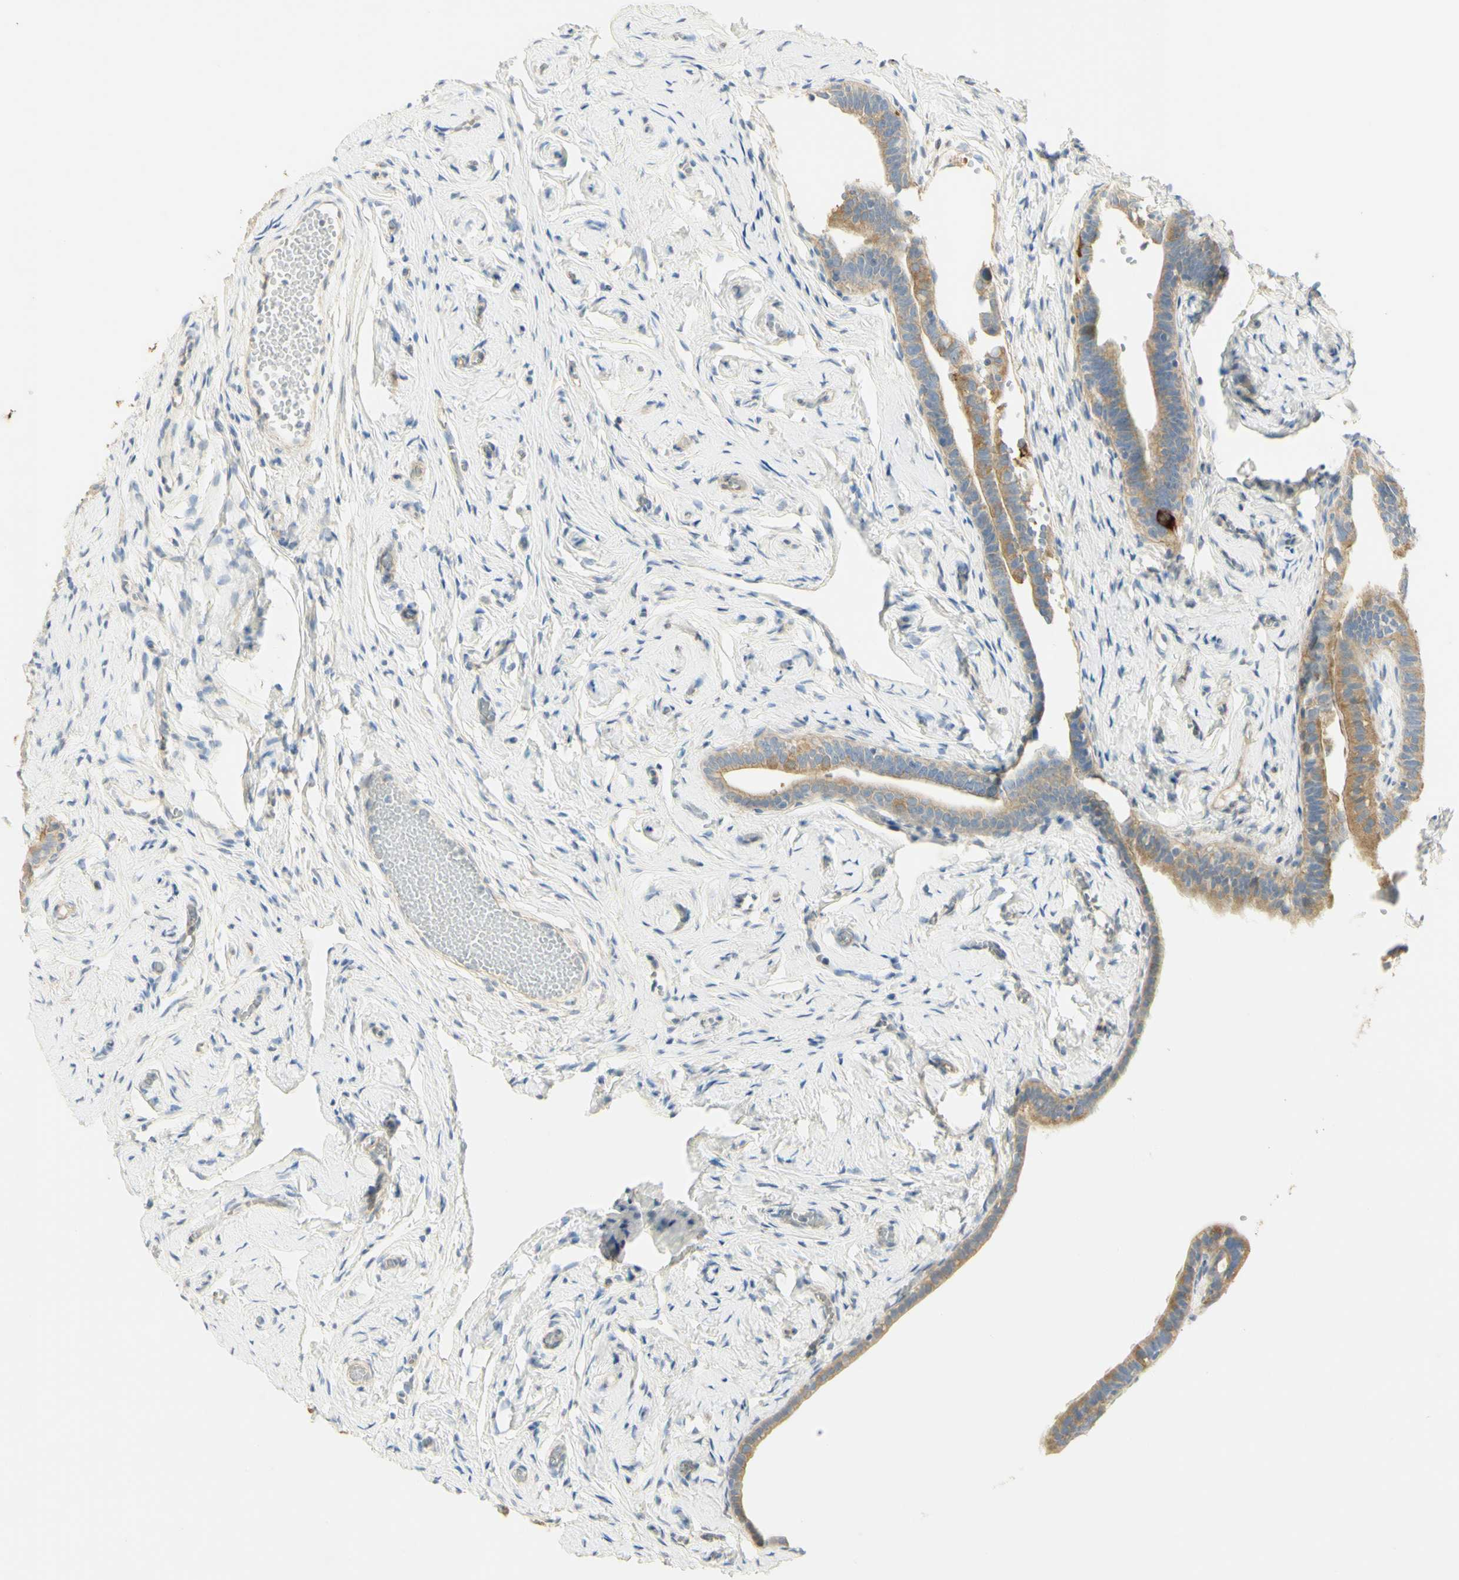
{"staining": {"intensity": "moderate", "quantity": ">75%", "location": "cytoplasmic/membranous"}, "tissue": "fallopian tube", "cell_type": "Glandular cells", "image_type": "normal", "snomed": [{"axis": "morphology", "description": "Normal tissue, NOS"}, {"axis": "topography", "description": "Fallopian tube"}], "caption": "Protein staining of normal fallopian tube shows moderate cytoplasmic/membranous staining in about >75% of glandular cells.", "gene": "KIF11", "patient": {"sex": "female", "age": 71}}